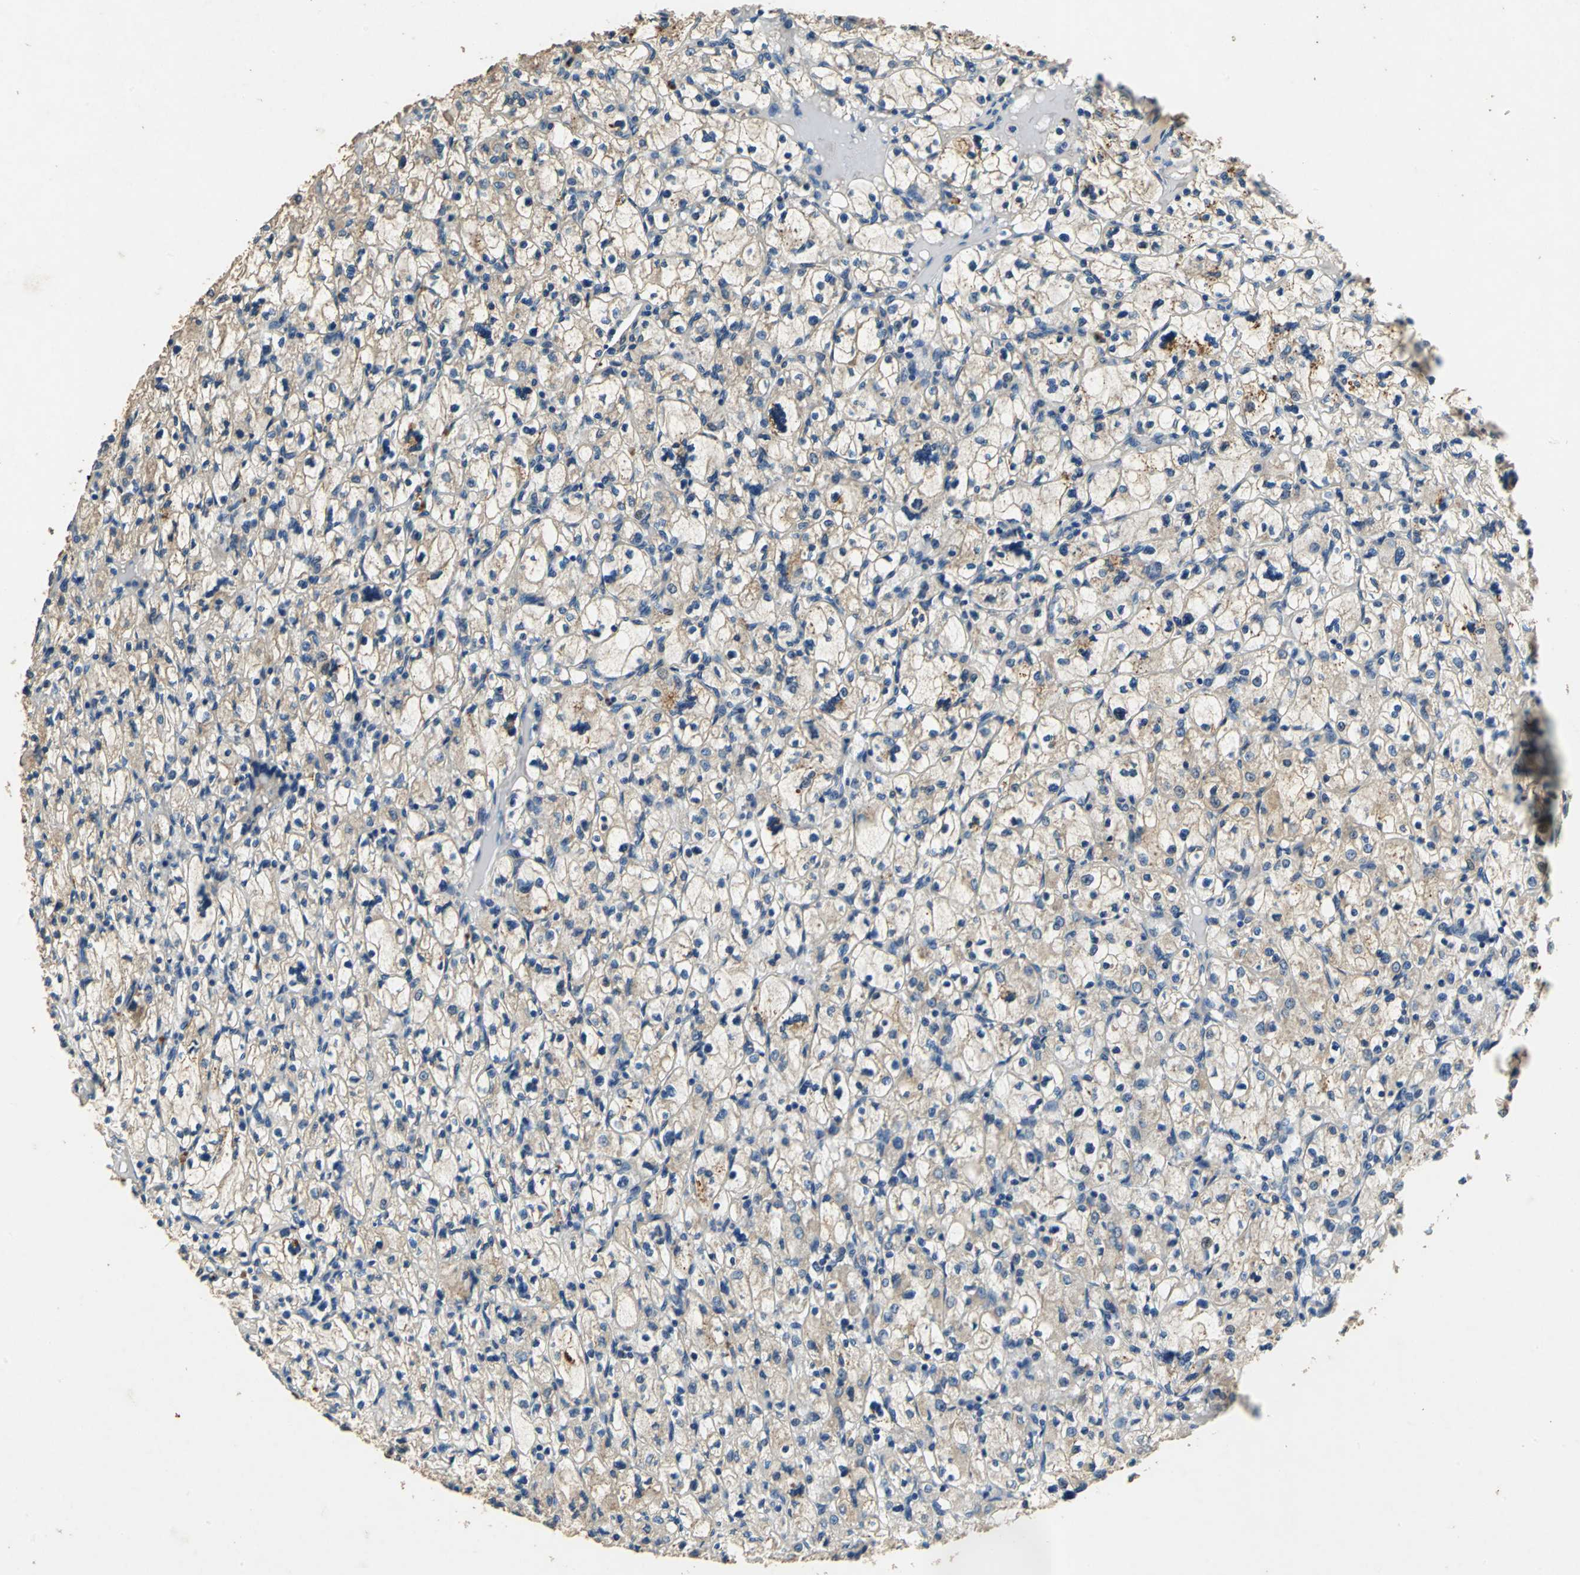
{"staining": {"intensity": "weak", "quantity": ">75%", "location": "cytoplasmic/membranous"}, "tissue": "renal cancer", "cell_type": "Tumor cells", "image_type": "cancer", "snomed": [{"axis": "morphology", "description": "Adenocarcinoma, NOS"}, {"axis": "topography", "description": "Kidney"}], "caption": "IHC of adenocarcinoma (renal) displays low levels of weak cytoplasmic/membranous expression in about >75% of tumor cells.", "gene": "ADAMTS5", "patient": {"sex": "female", "age": 83}}